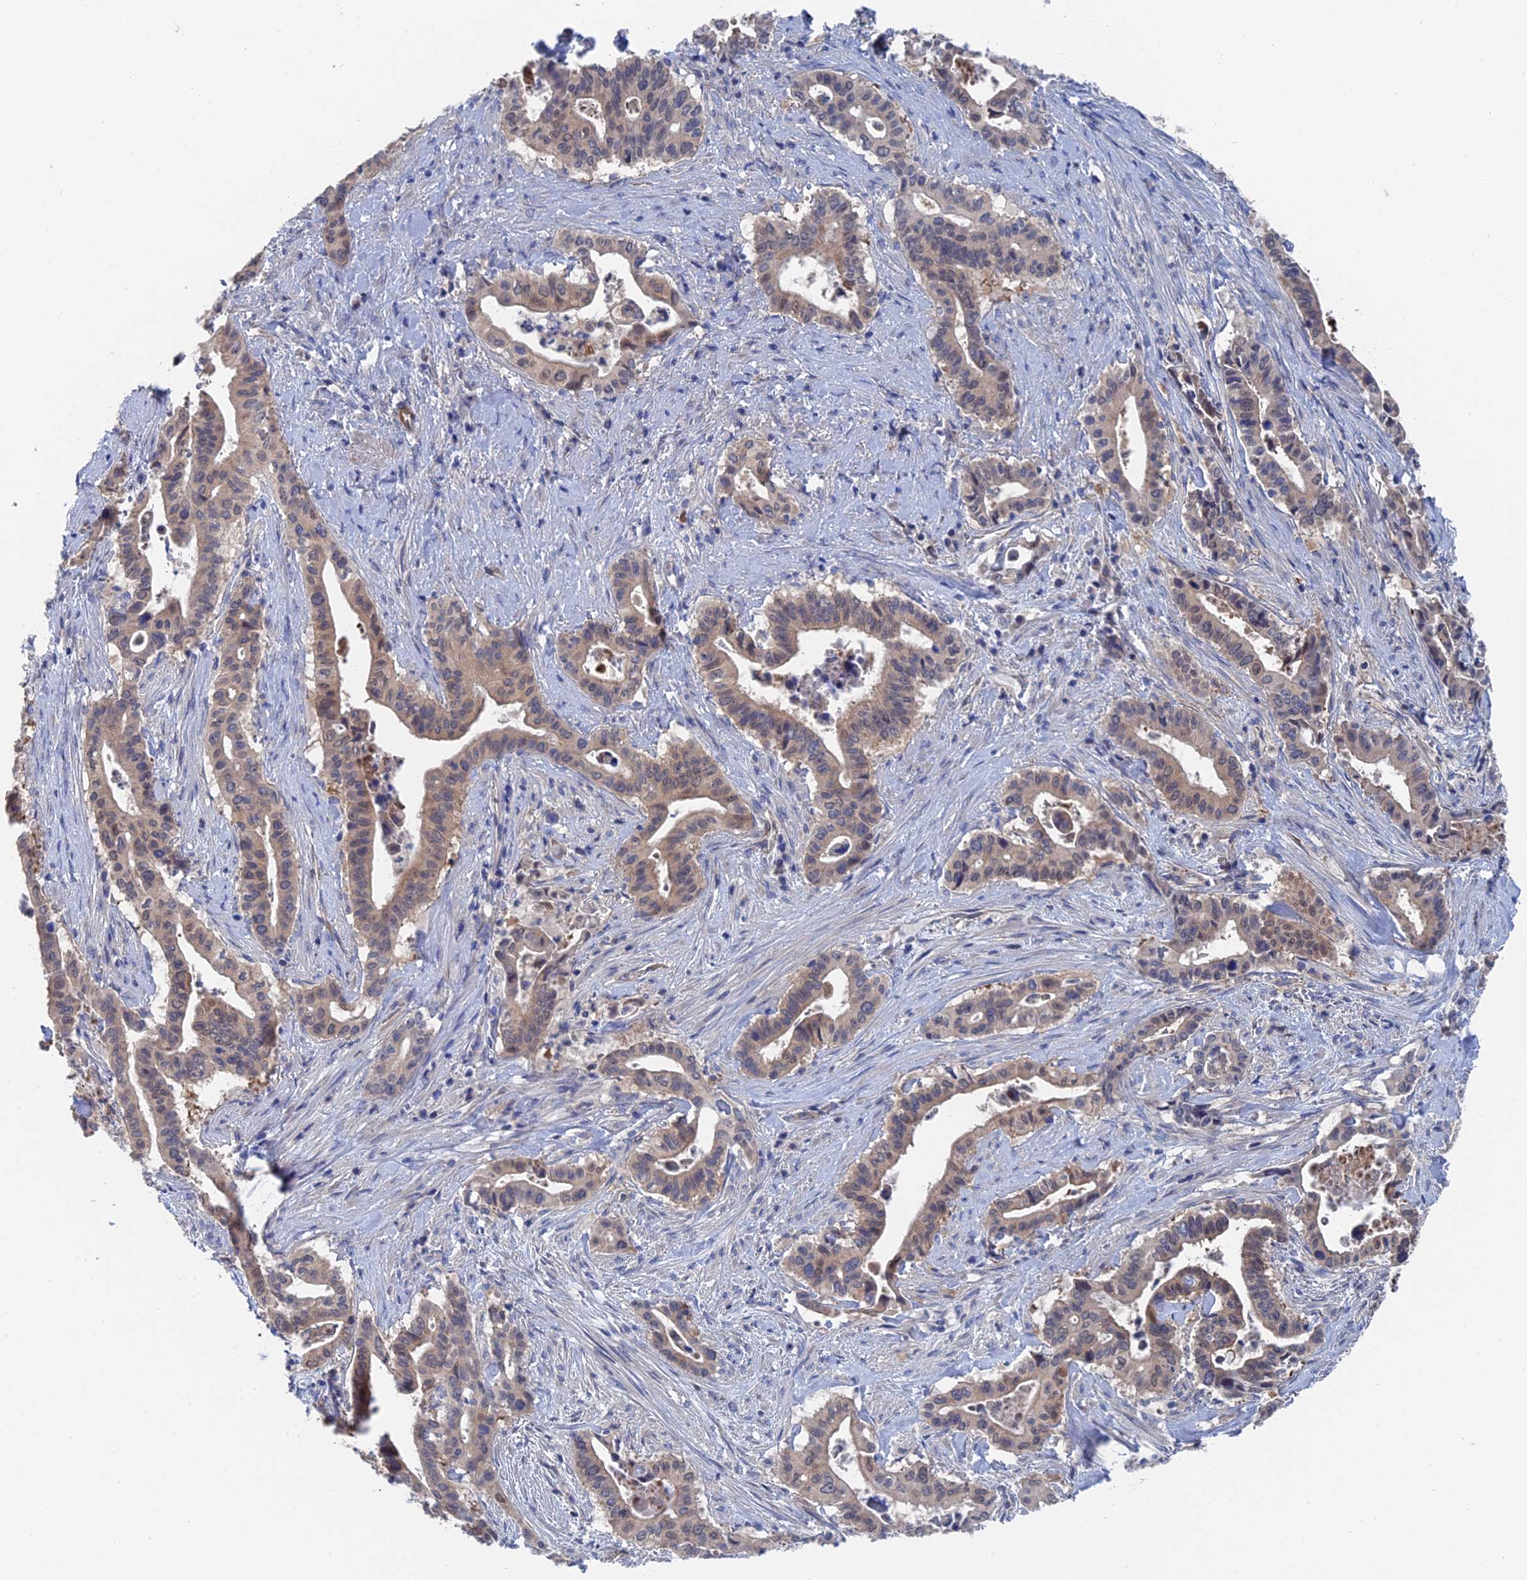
{"staining": {"intensity": "weak", "quantity": "25%-75%", "location": "cytoplasmic/membranous"}, "tissue": "pancreatic cancer", "cell_type": "Tumor cells", "image_type": "cancer", "snomed": [{"axis": "morphology", "description": "Adenocarcinoma, NOS"}, {"axis": "topography", "description": "Pancreas"}], "caption": "Immunohistochemical staining of human pancreatic cancer (adenocarcinoma) reveals low levels of weak cytoplasmic/membranous positivity in about 25%-75% of tumor cells. Using DAB (3,3'-diaminobenzidine) (brown) and hematoxylin (blue) stains, captured at high magnification using brightfield microscopy.", "gene": "MTHFSD", "patient": {"sex": "female", "age": 77}}